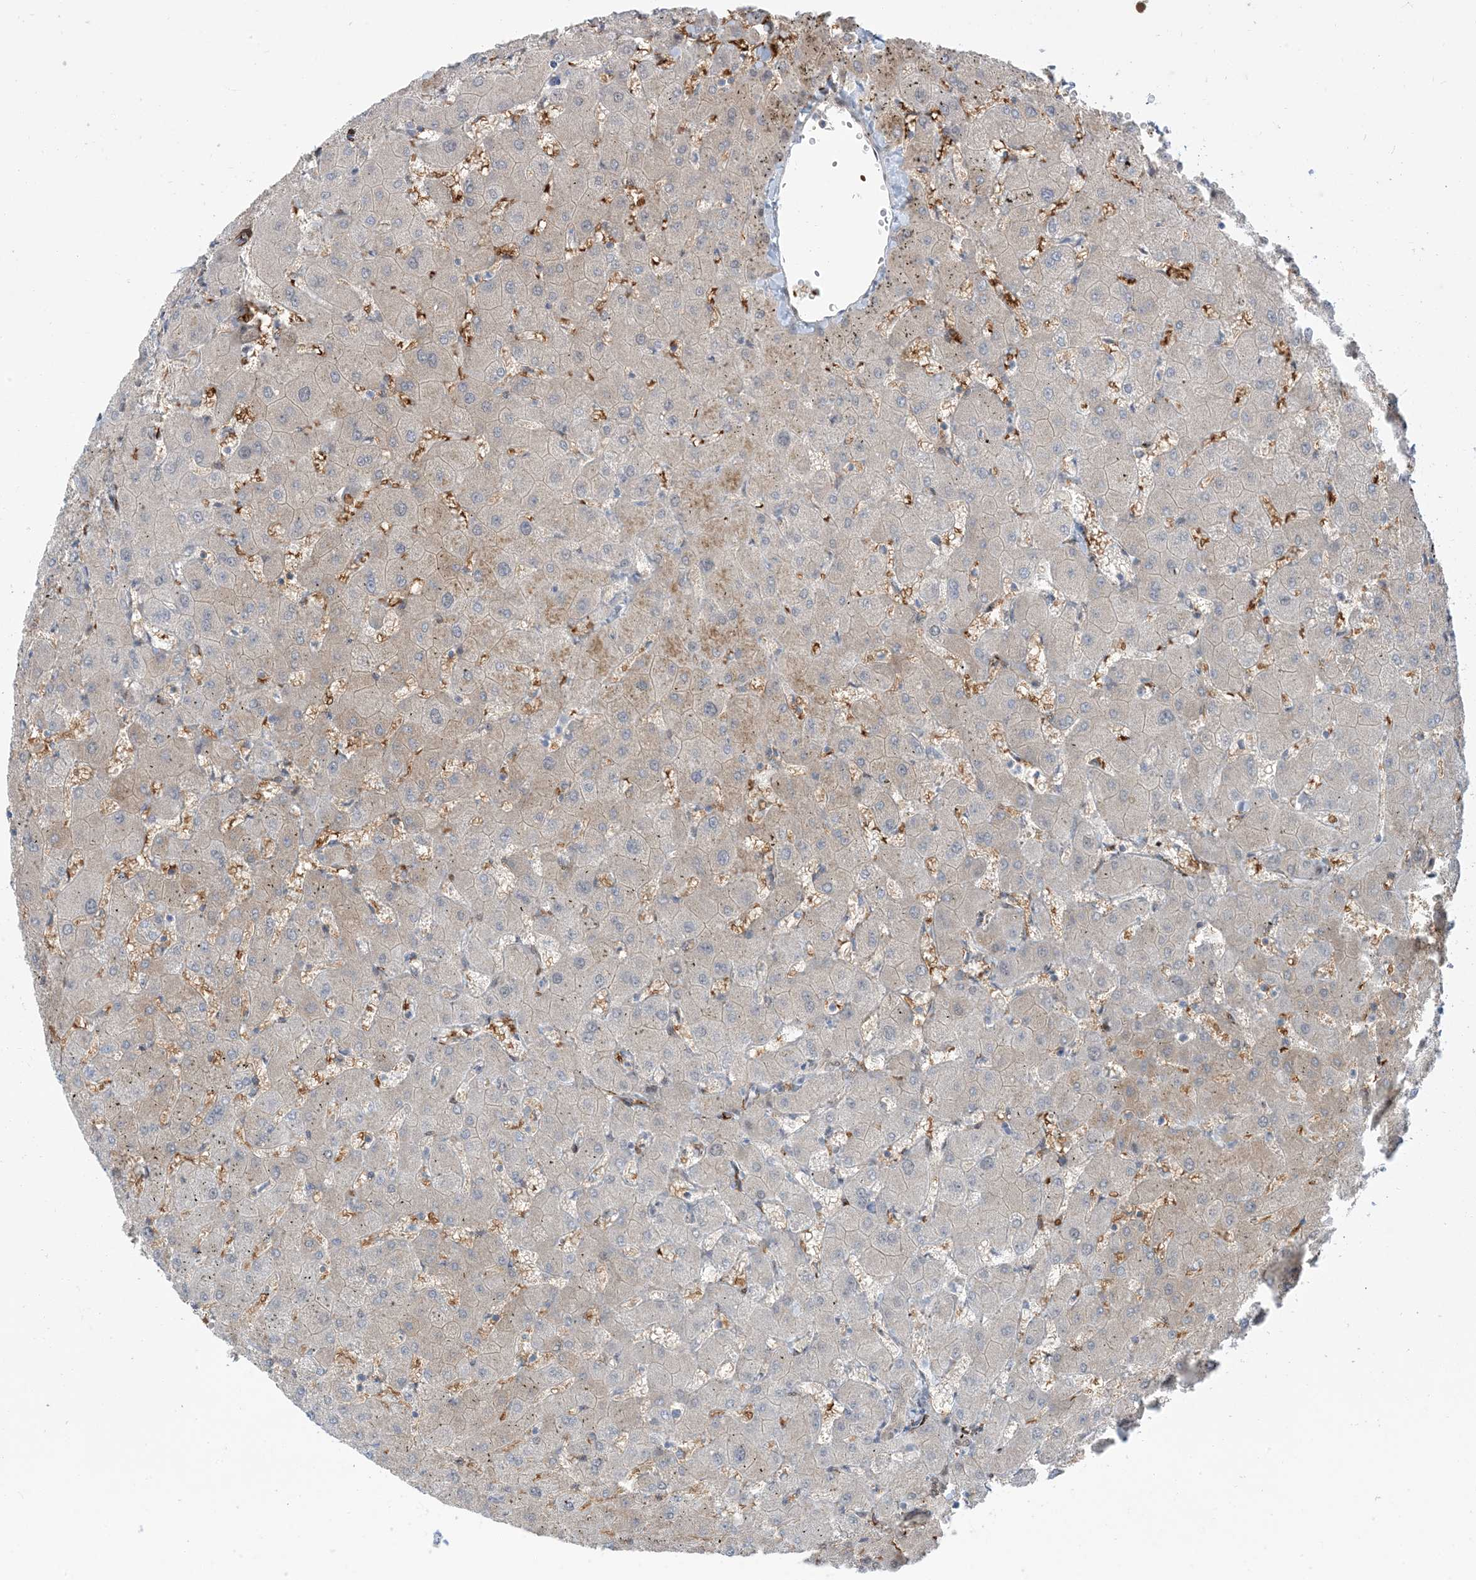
{"staining": {"intensity": "weak", "quantity": "25%-75%", "location": "cytoplasmic/membranous"}, "tissue": "liver", "cell_type": "Cholangiocytes", "image_type": "normal", "snomed": [{"axis": "morphology", "description": "Normal tissue, NOS"}, {"axis": "topography", "description": "Liver"}], "caption": "A brown stain shows weak cytoplasmic/membranous positivity of a protein in cholangiocytes of normal liver.", "gene": "RIN1", "patient": {"sex": "female", "age": 63}}